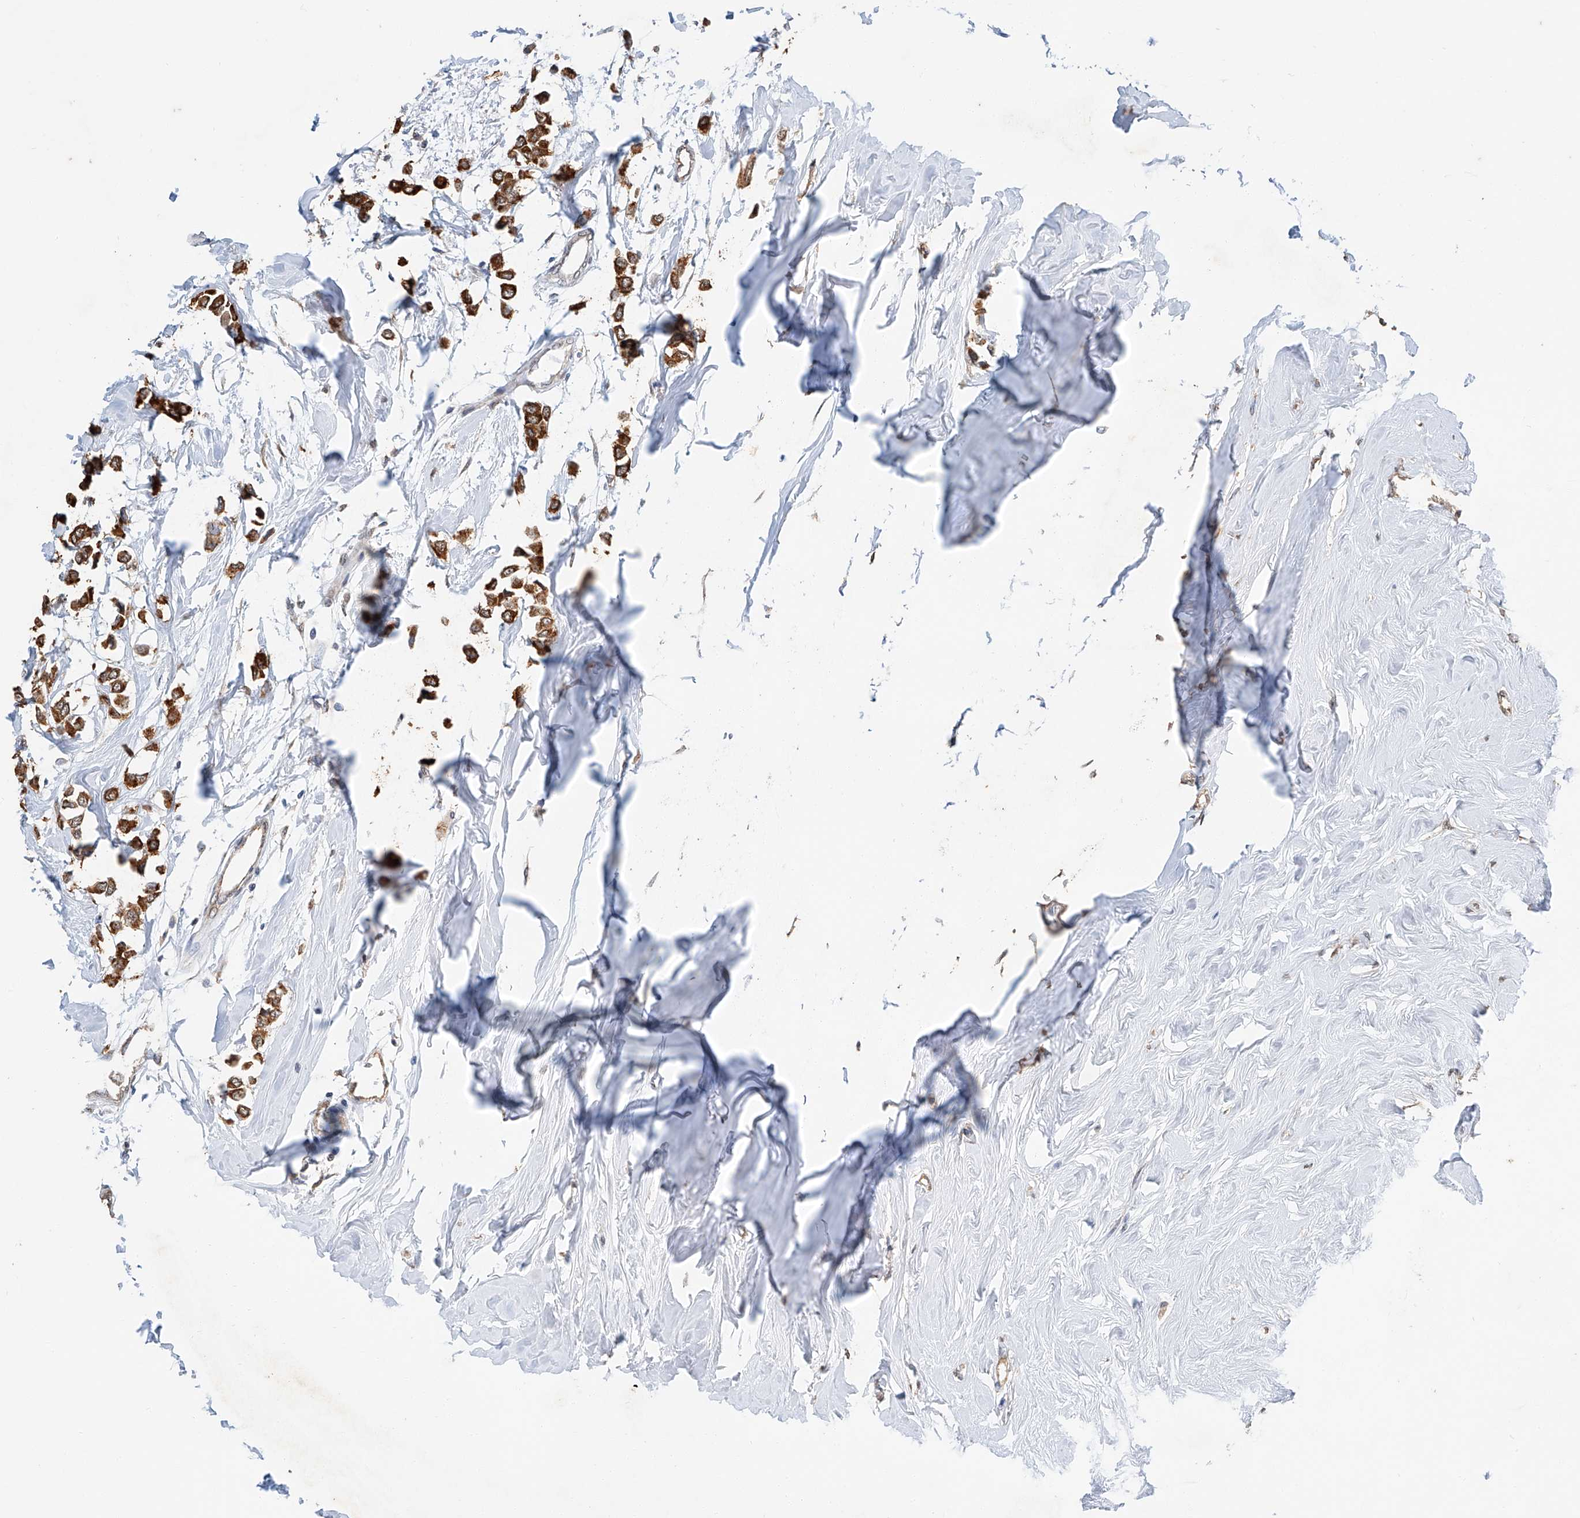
{"staining": {"intensity": "strong", "quantity": ">75%", "location": "cytoplasmic/membranous"}, "tissue": "breast cancer", "cell_type": "Tumor cells", "image_type": "cancer", "snomed": [{"axis": "morphology", "description": "Lobular carcinoma"}, {"axis": "topography", "description": "Breast"}], "caption": "Human breast lobular carcinoma stained with a brown dye exhibits strong cytoplasmic/membranous positive expression in approximately >75% of tumor cells.", "gene": "CERS4", "patient": {"sex": "female", "age": 51}}